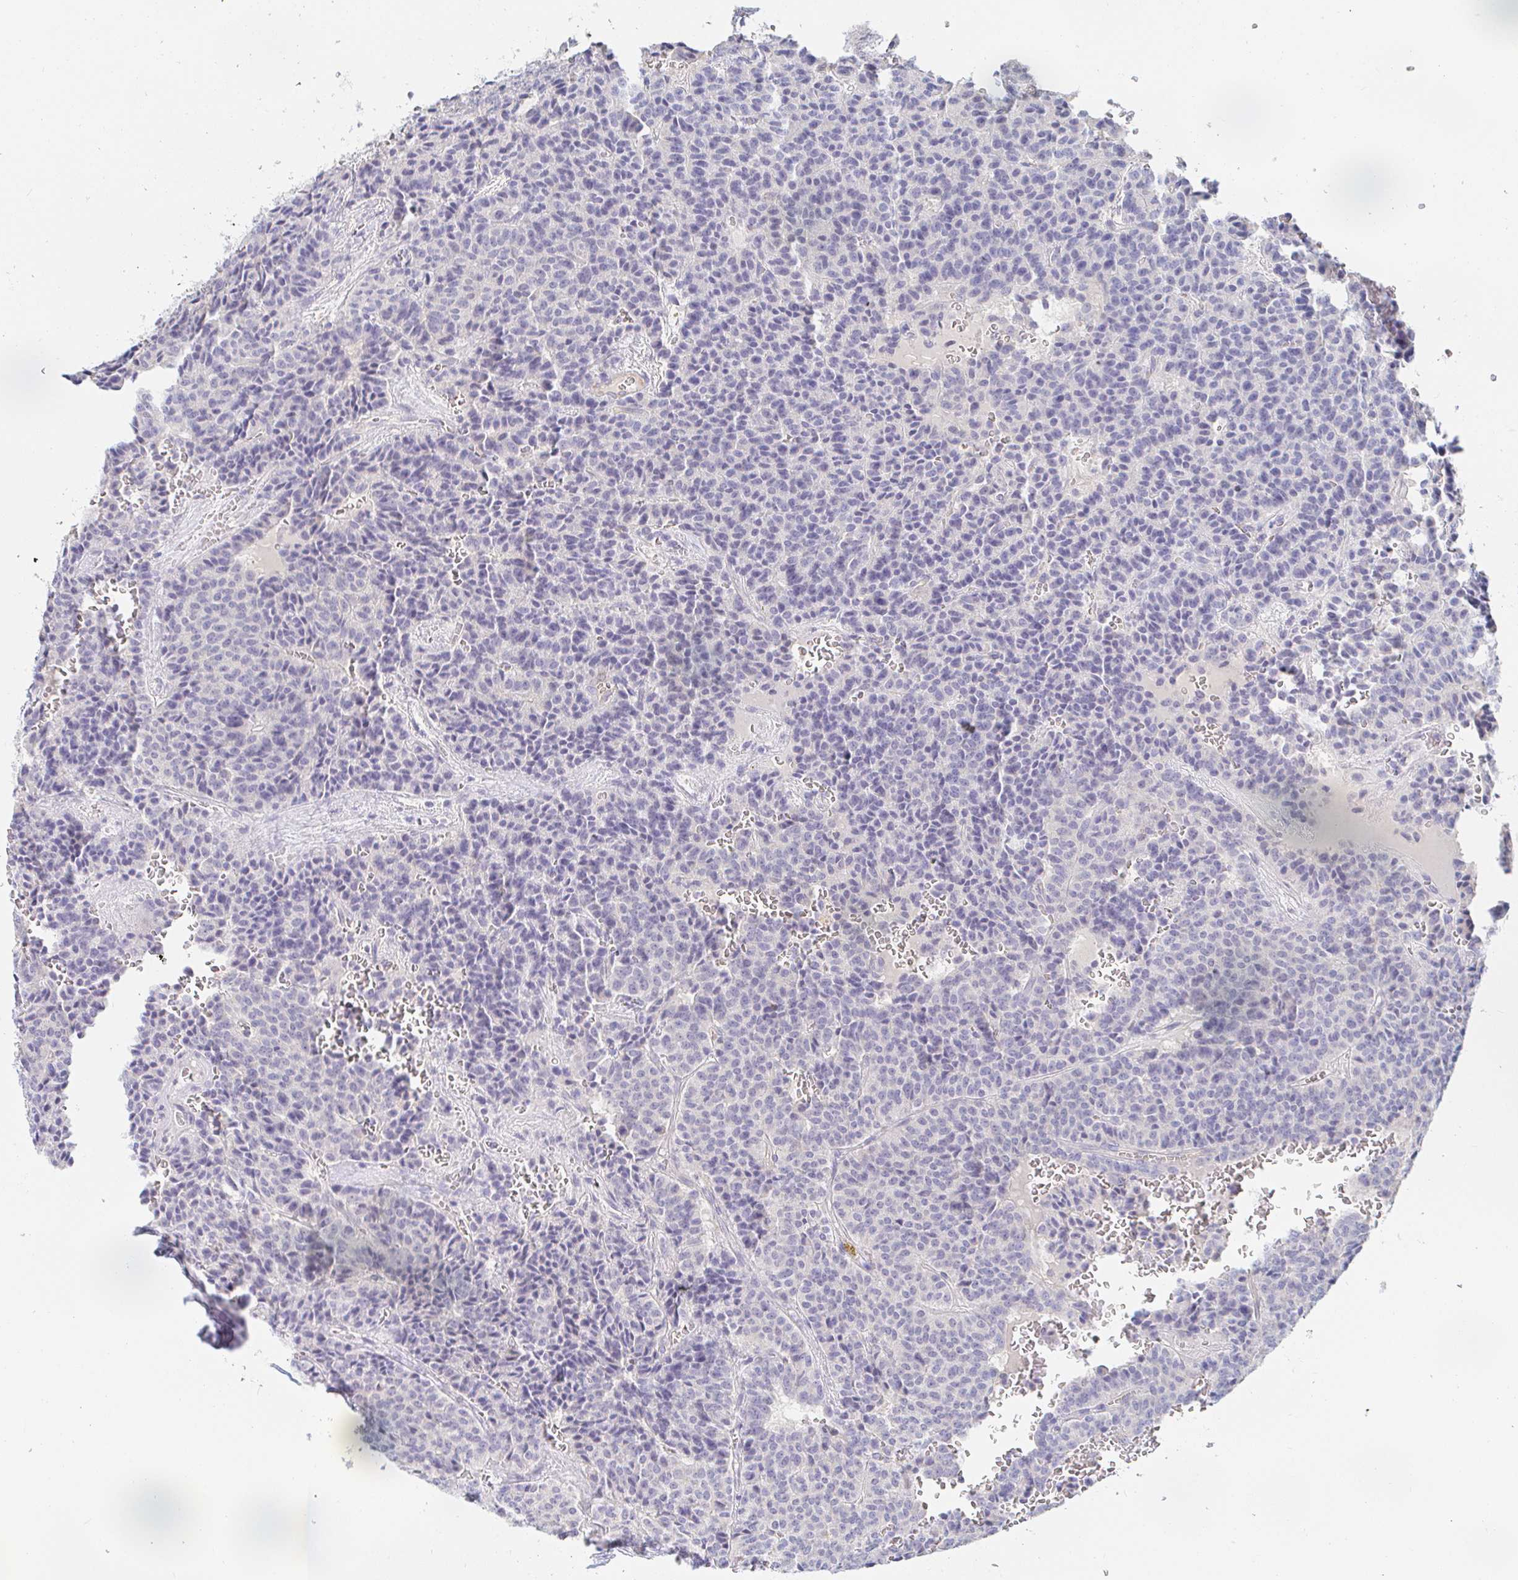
{"staining": {"intensity": "negative", "quantity": "none", "location": "none"}, "tissue": "carcinoid", "cell_type": "Tumor cells", "image_type": "cancer", "snomed": [{"axis": "morphology", "description": "Carcinoid, malignant, NOS"}, {"axis": "topography", "description": "Lung"}], "caption": "Tumor cells are negative for protein expression in human carcinoid. (Stains: DAB (3,3'-diaminobenzidine) IHC with hematoxylin counter stain, Microscopy: brightfield microscopy at high magnification).", "gene": "PDE6B", "patient": {"sex": "male", "age": 70}}